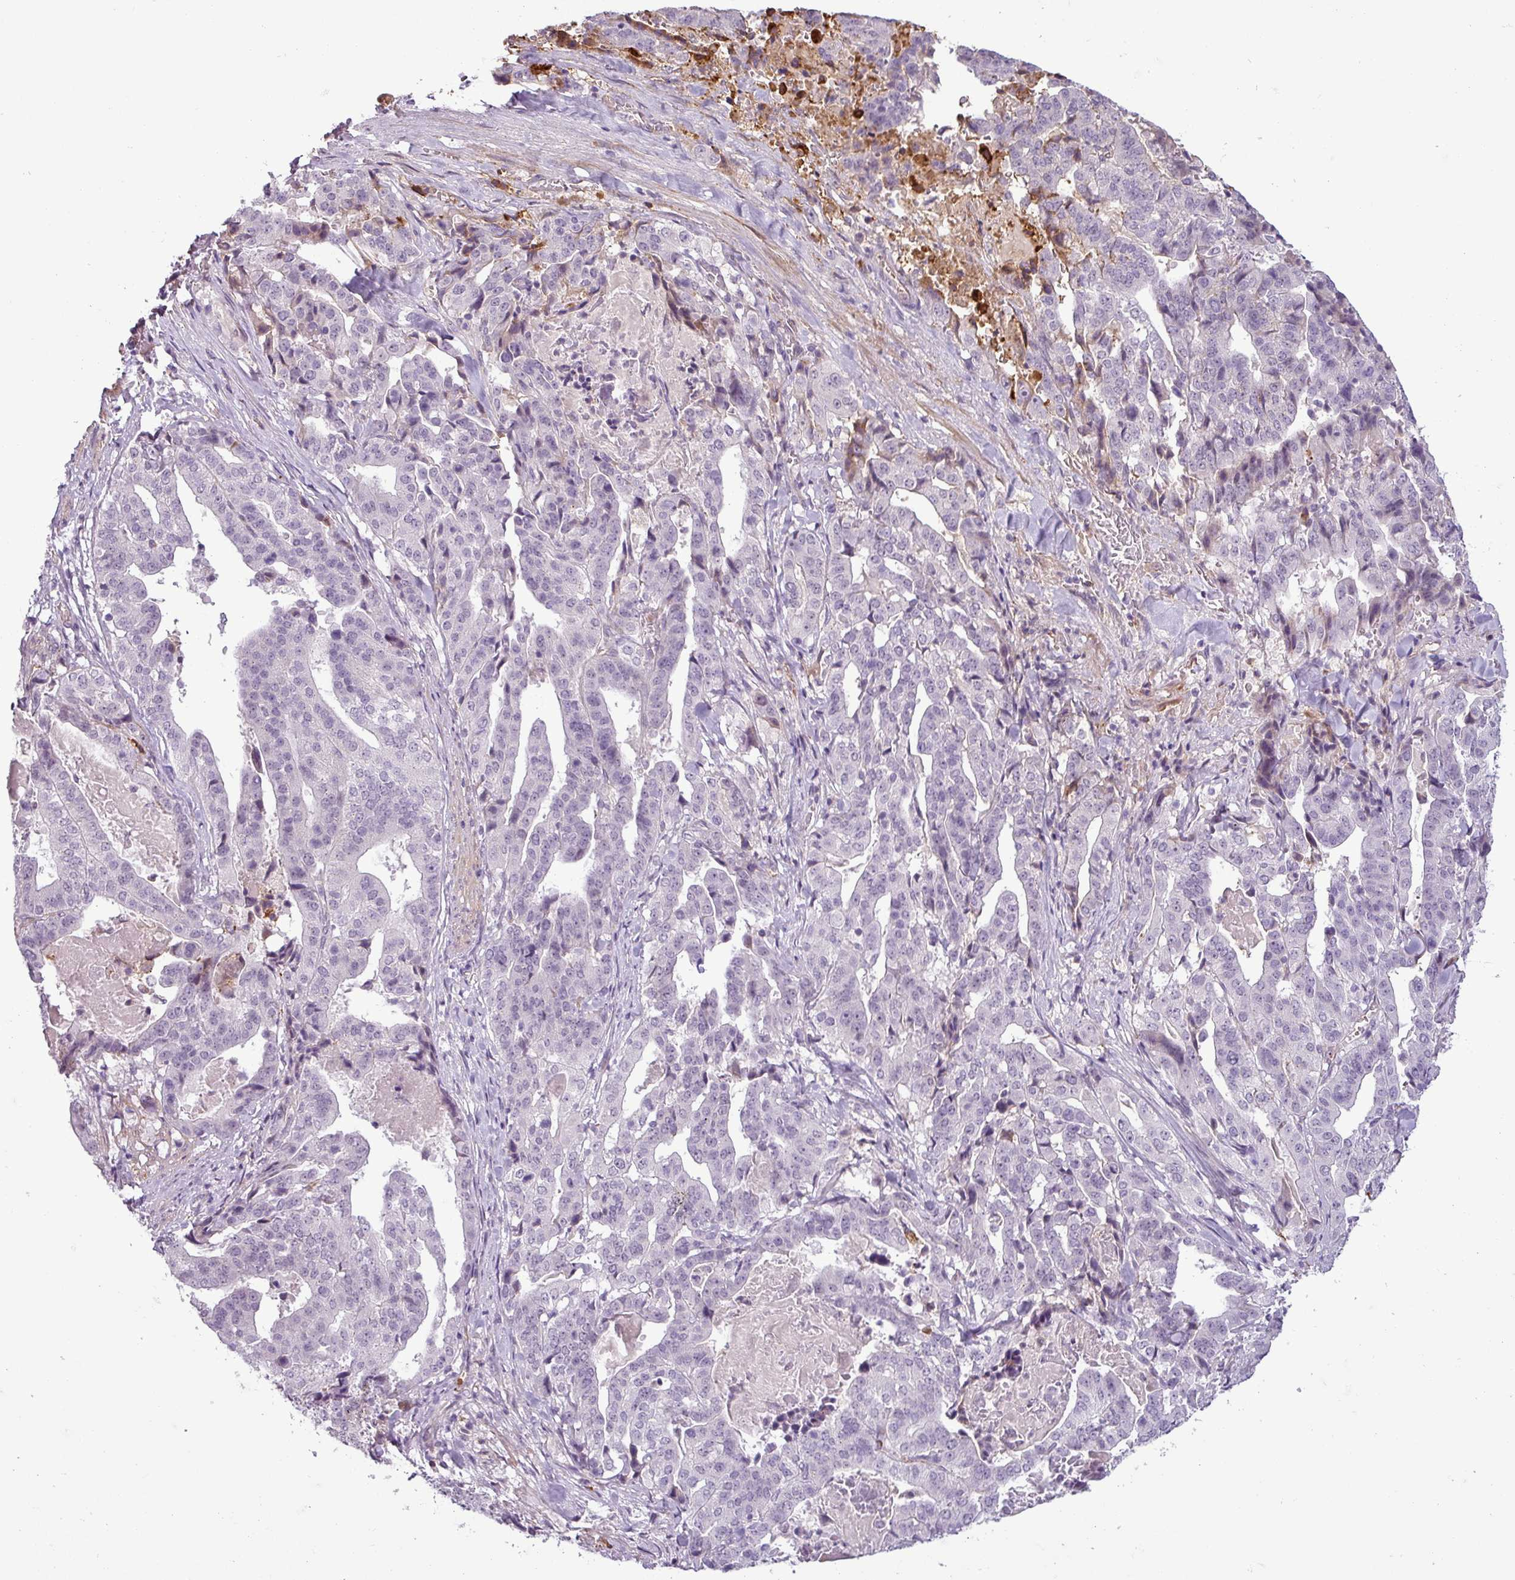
{"staining": {"intensity": "negative", "quantity": "none", "location": "none"}, "tissue": "stomach cancer", "cell_type": "Tumor cells", "image_type": "cancer", "snomed": [{"axis": "morphology", "description": "Adenocarcinoma, NOS"}, {"axis": "topography", "description": "Stomach"}], "caption": "Stomach adenocarcinoma was stained to show a protein in brown. There is no significant expression in tumor cells. Brightfield microscopy of immunohistochemistry (IHC) stained with DAB (brown) and hematoxylin (blue), captured at high magnification.", "gene": "APOC1", "patient": {"sex": "male", "age": 48}}